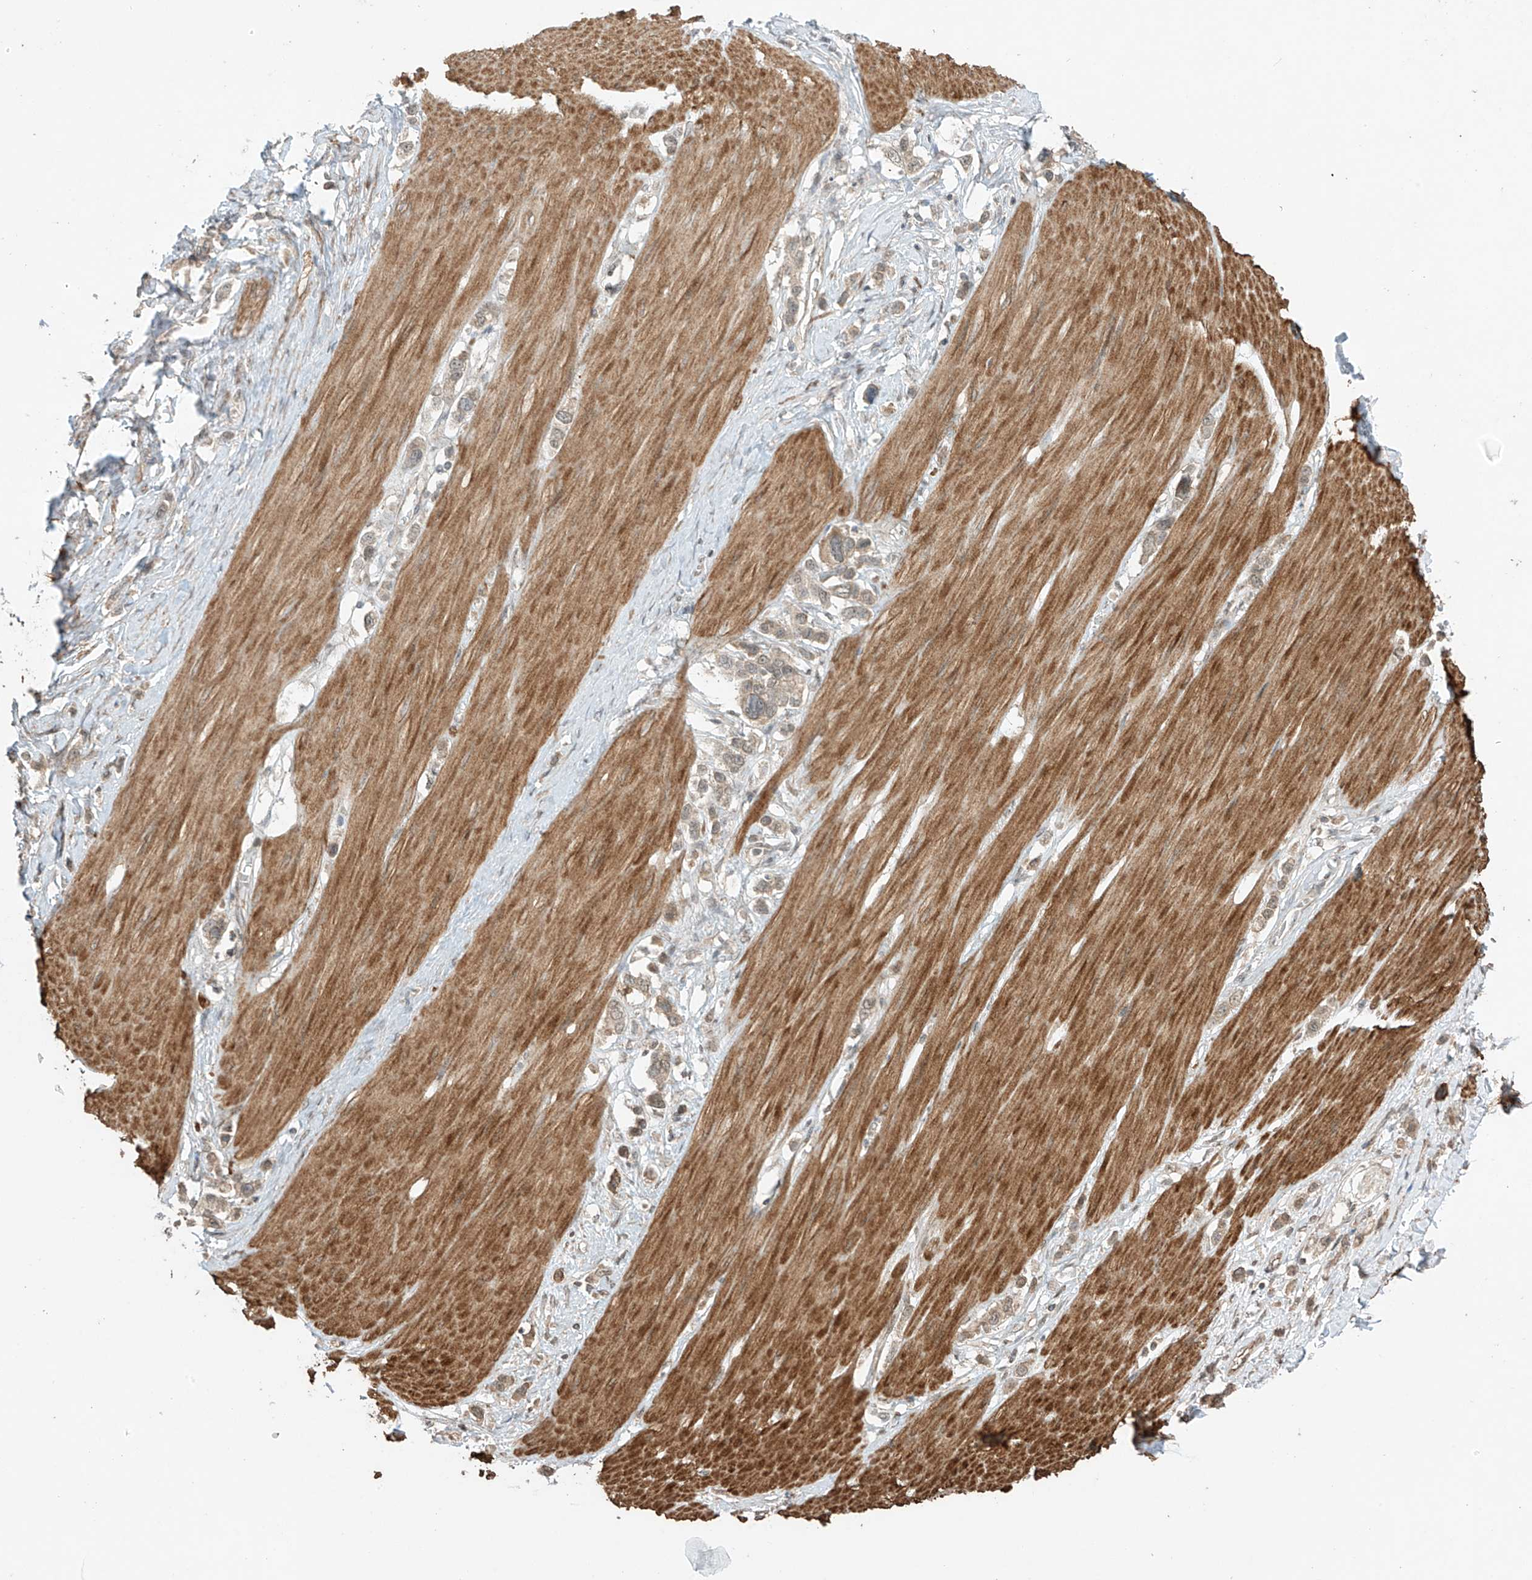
{"staining": {"intensity": "weak", "quantity": ">75%", "location": "cytoplasmic/membranous"}, "tissue": "stomach cancer", "cell_type": "Tumor cells", "image_type": "cancer", "snomed": [{"axis": "morphology", "description": "Adenocarcinoma, NOS"}, {"axis": "topography", "description": "Stomach"}], "caption": "High-power microscopy captured an immunohistochemistry (IHC) micrograph of stomach cancer (adenocarcinoma), revealing weak cytoplasmic/membranous expression in approximately >75% of tumor cells. Immunohistochemistry (ihc) stains the protein of interest in brown and the nuclei are stained blue.", "gene": "ABCD1", "patient": {"sex": "female", "age": 65}}